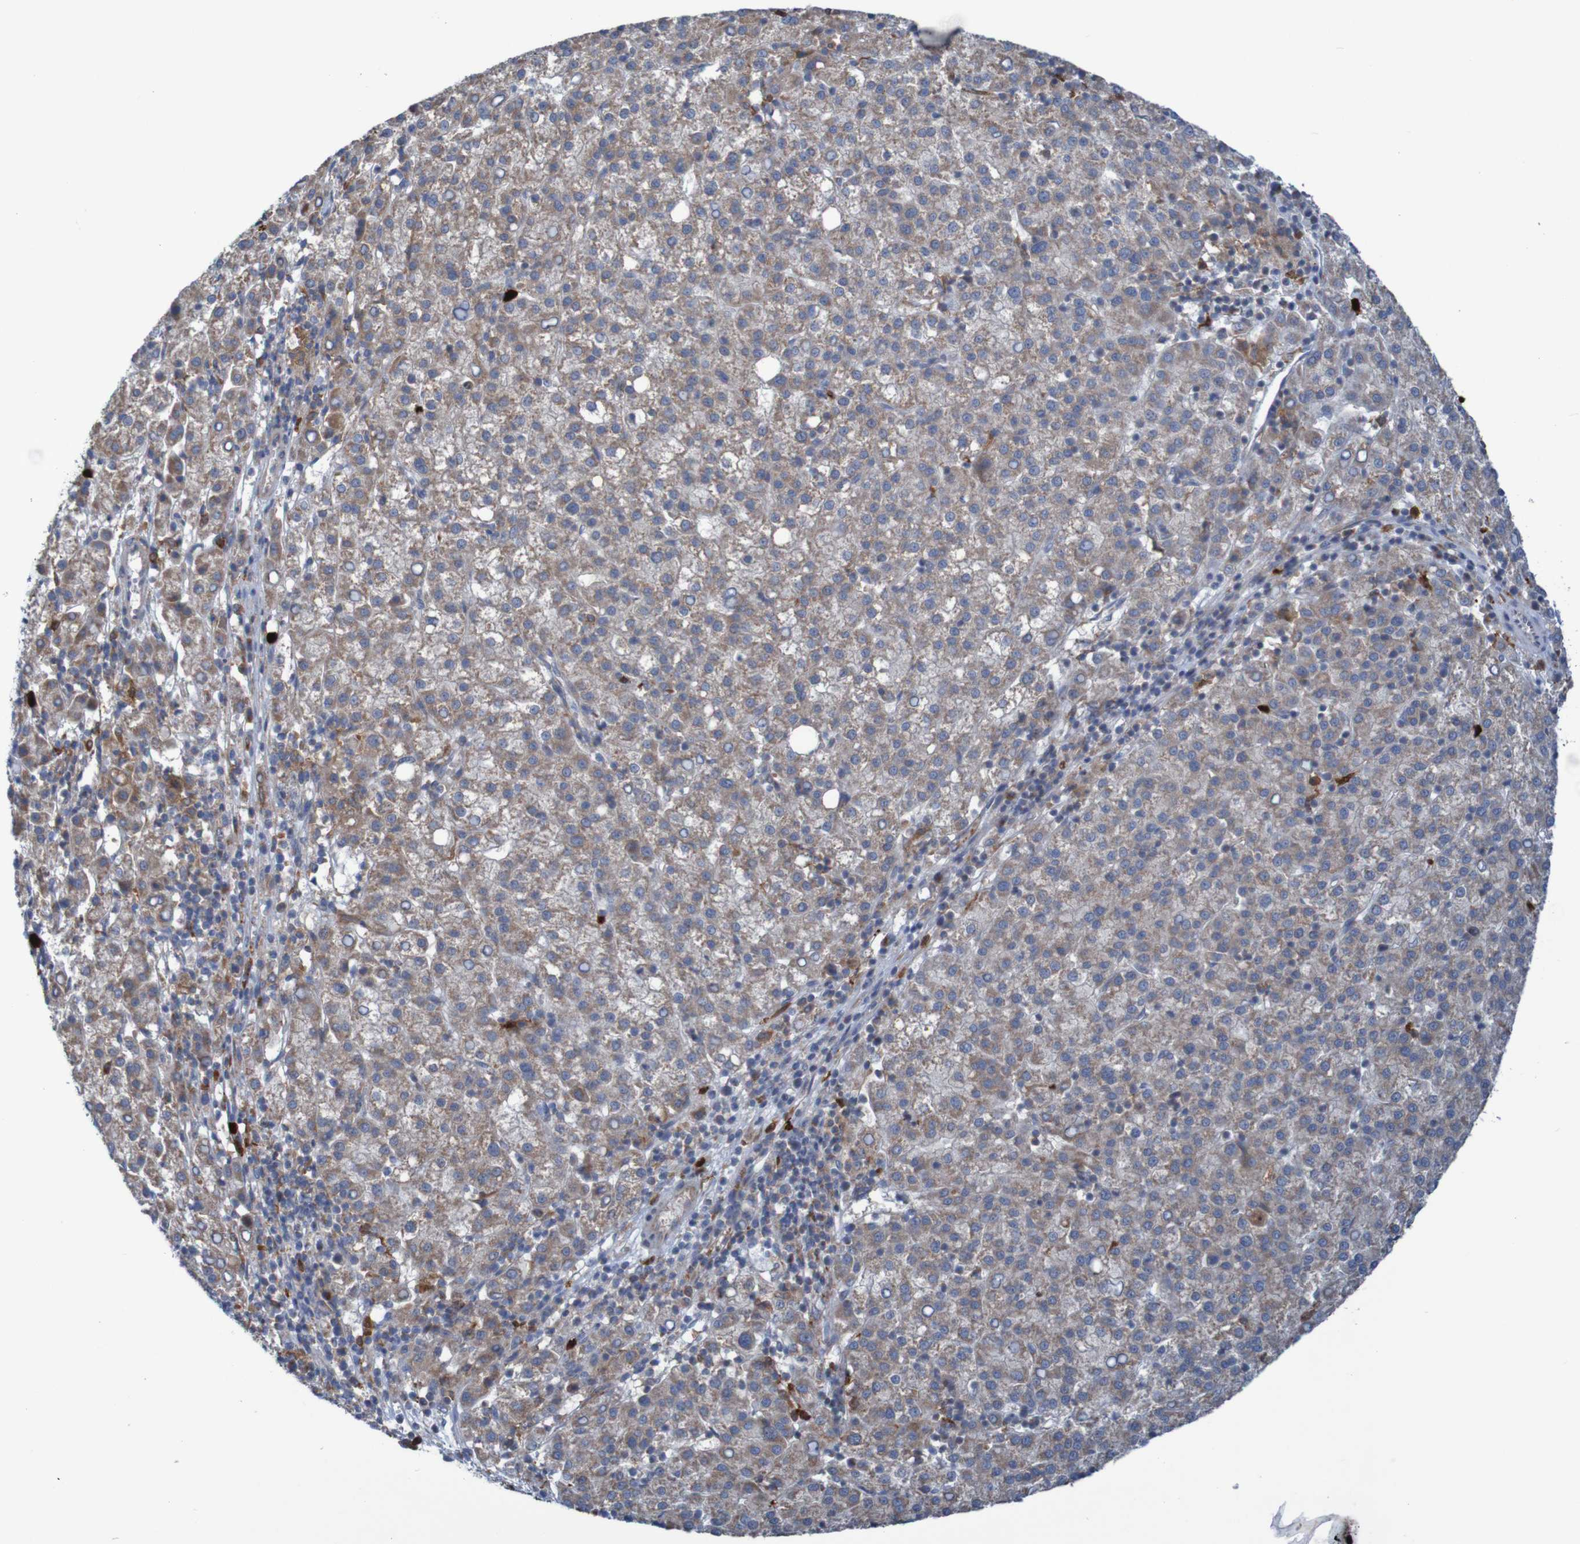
{"staining": {"intensity": "weak", "quantity": ">75%", "location": "cytoplasmic/membranous"}, "tissue": "liver cancer", "cell_type": "Tumor cells", "image_type": "cancer", "snomed": [{"axis": "morphology", "description": "Carcinoma, Hepatocellular, NOS"}, {"axis": "topography", "description": "Liver"}], "caption": "Immunohistochemical staining of human hepatocellular carcinoma (liver) exhibits low levels of weak cytoplasmic/membranous protein positivity in about >75% of tumor cells.", "gene": "PARP4", "patient": {"sex": "female", "age": 58}}